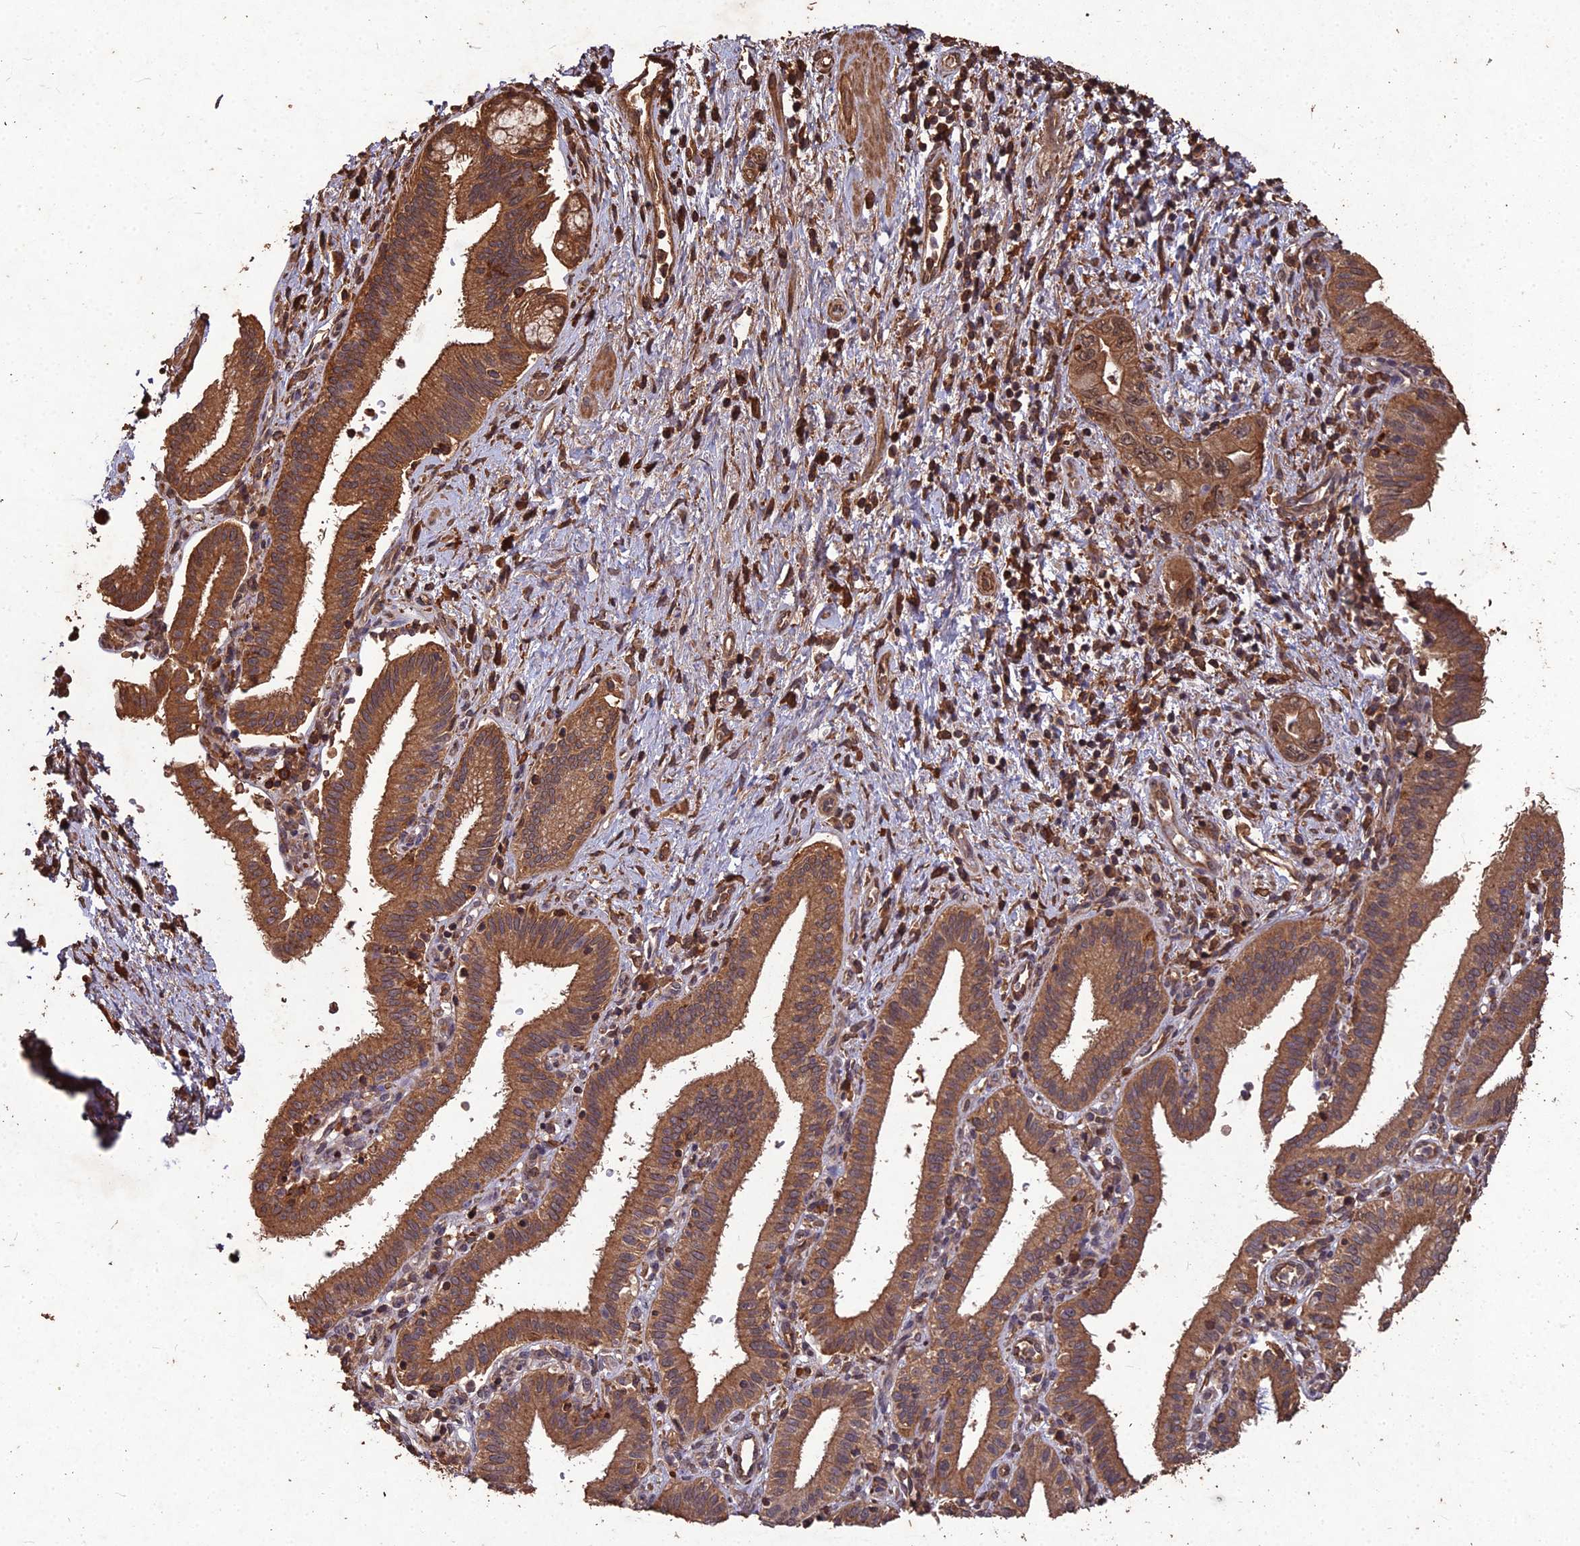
{"staining": {"intensity": "strong", "quantity": ">75%", "location": "cytoplasmic/membranous"}, "tissue": "pancreatic cancer", "cell_type": "Tumor cells", "image_type": "cancer", "snomed": [{"axis": "morphology", "description": "Adenocarcinoma, NOS"}, {"axis": "topography", "description": "Pancreas"}], "caption": "IHC (DAB (3,3'-diaminobenzidine)) staining of adenocarcinoma (pancreatic) displays strong cytoplasmic/membranous protein positivity in approximately >75% of tumor cells. (Stains: DAB in brown, nuclei in blue, Microscopy: brightfield microscopy at high magnification).", "gene": "SYMPK", "patient": {"sex": "female", "age": 73}}